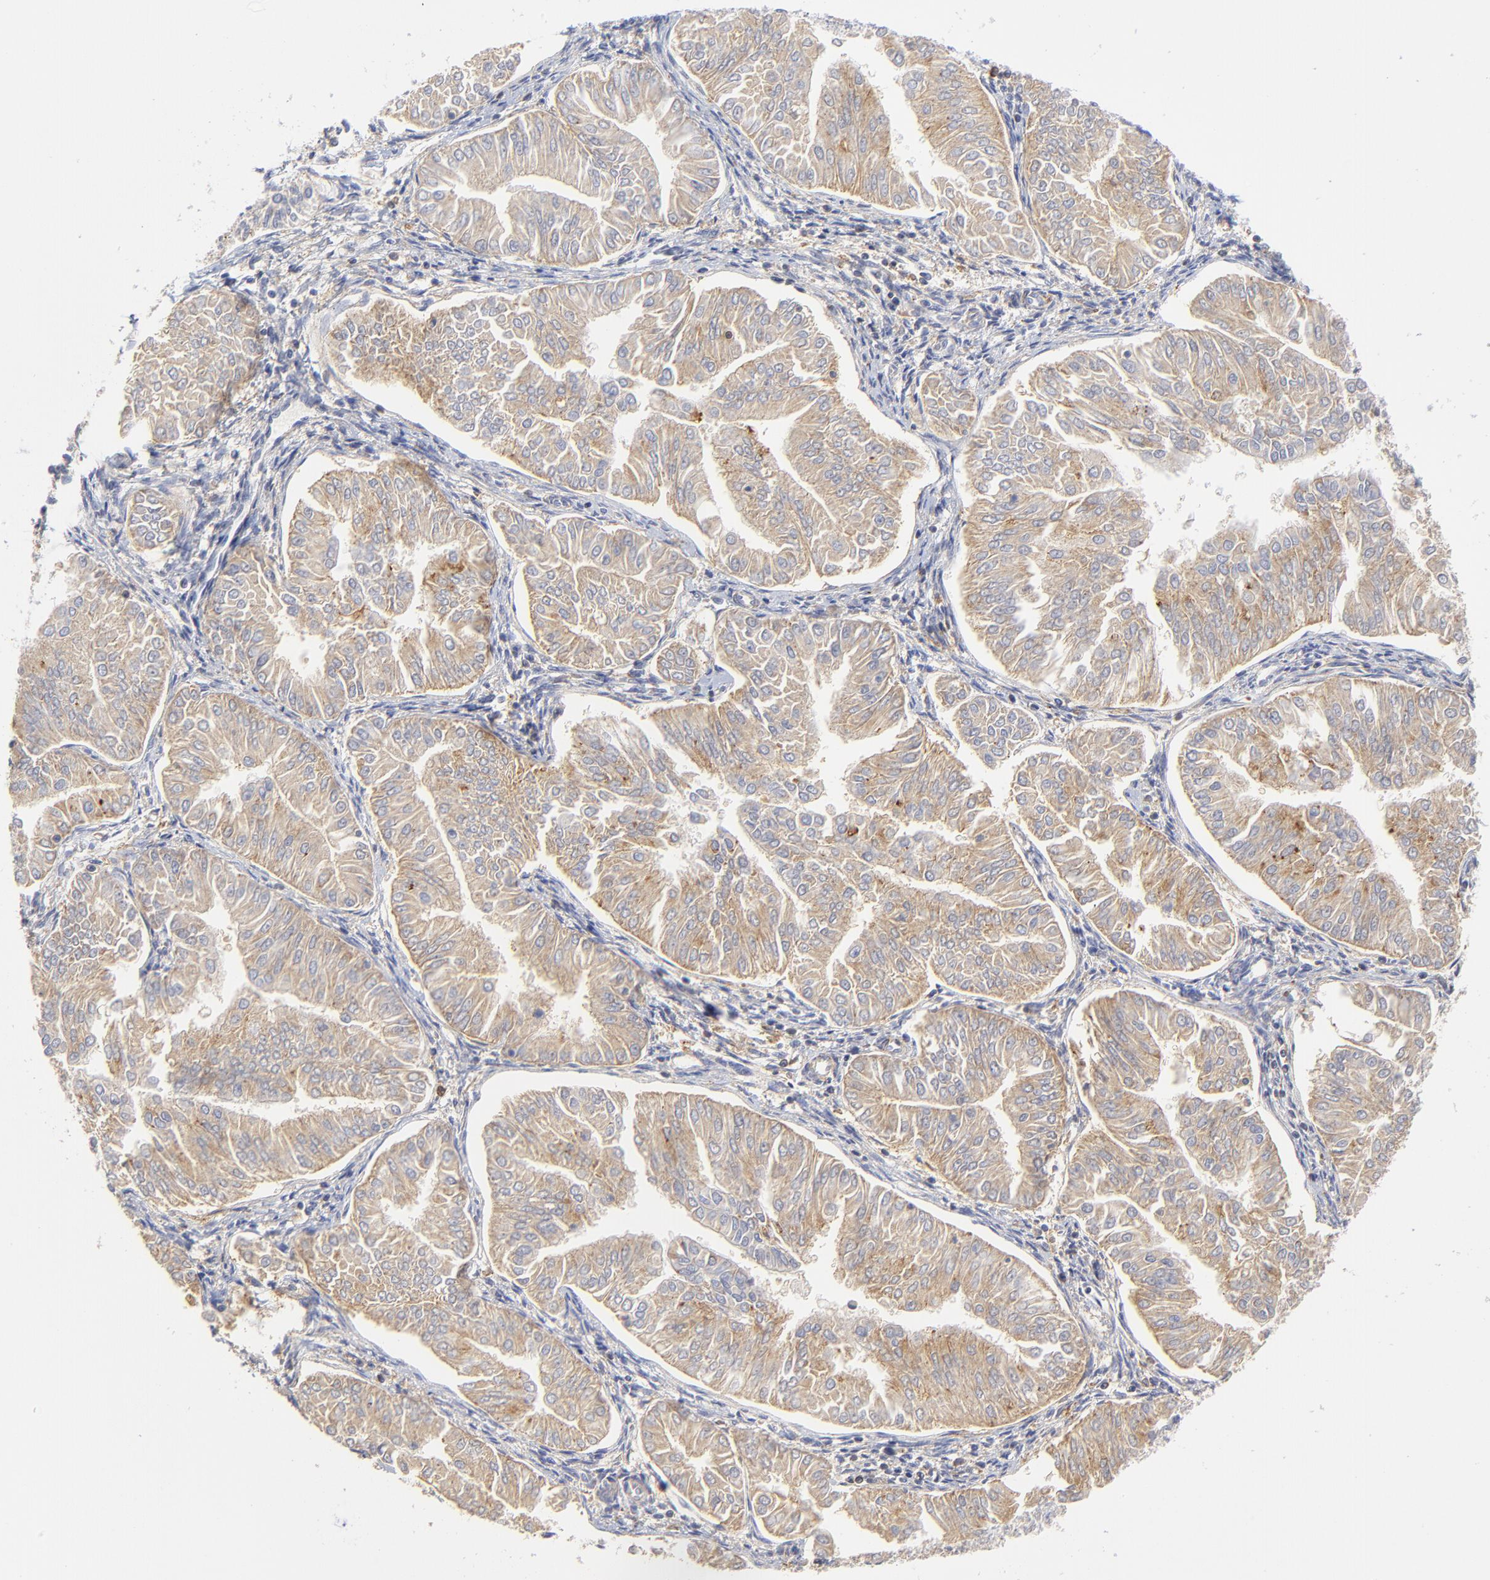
{"staining": {"intensity": "moderate", "quantity": ">75%", "location": "cytoplasmic/membranous"}, "tissue": "endometrial cancer", "cell_type": "Tumor cells", "image_type": "cancer", "snomed": [{"axis": "morphology", "description": "Adenocarcinoma, NOS"}, {"axis": "topography", "description": "Endometrium"}], "caption": "Immunohistochemistry of adenocarcinoma (endometrial) exhibits medium levels of moderate cytoplasmic/membranous staining in approximately >75% of tumor cells. (DAB IHC, brown staining for protein, blue staining for nuclei).", "gene": "MDGA2", "patient": {"sex": "female", "age": 53}}